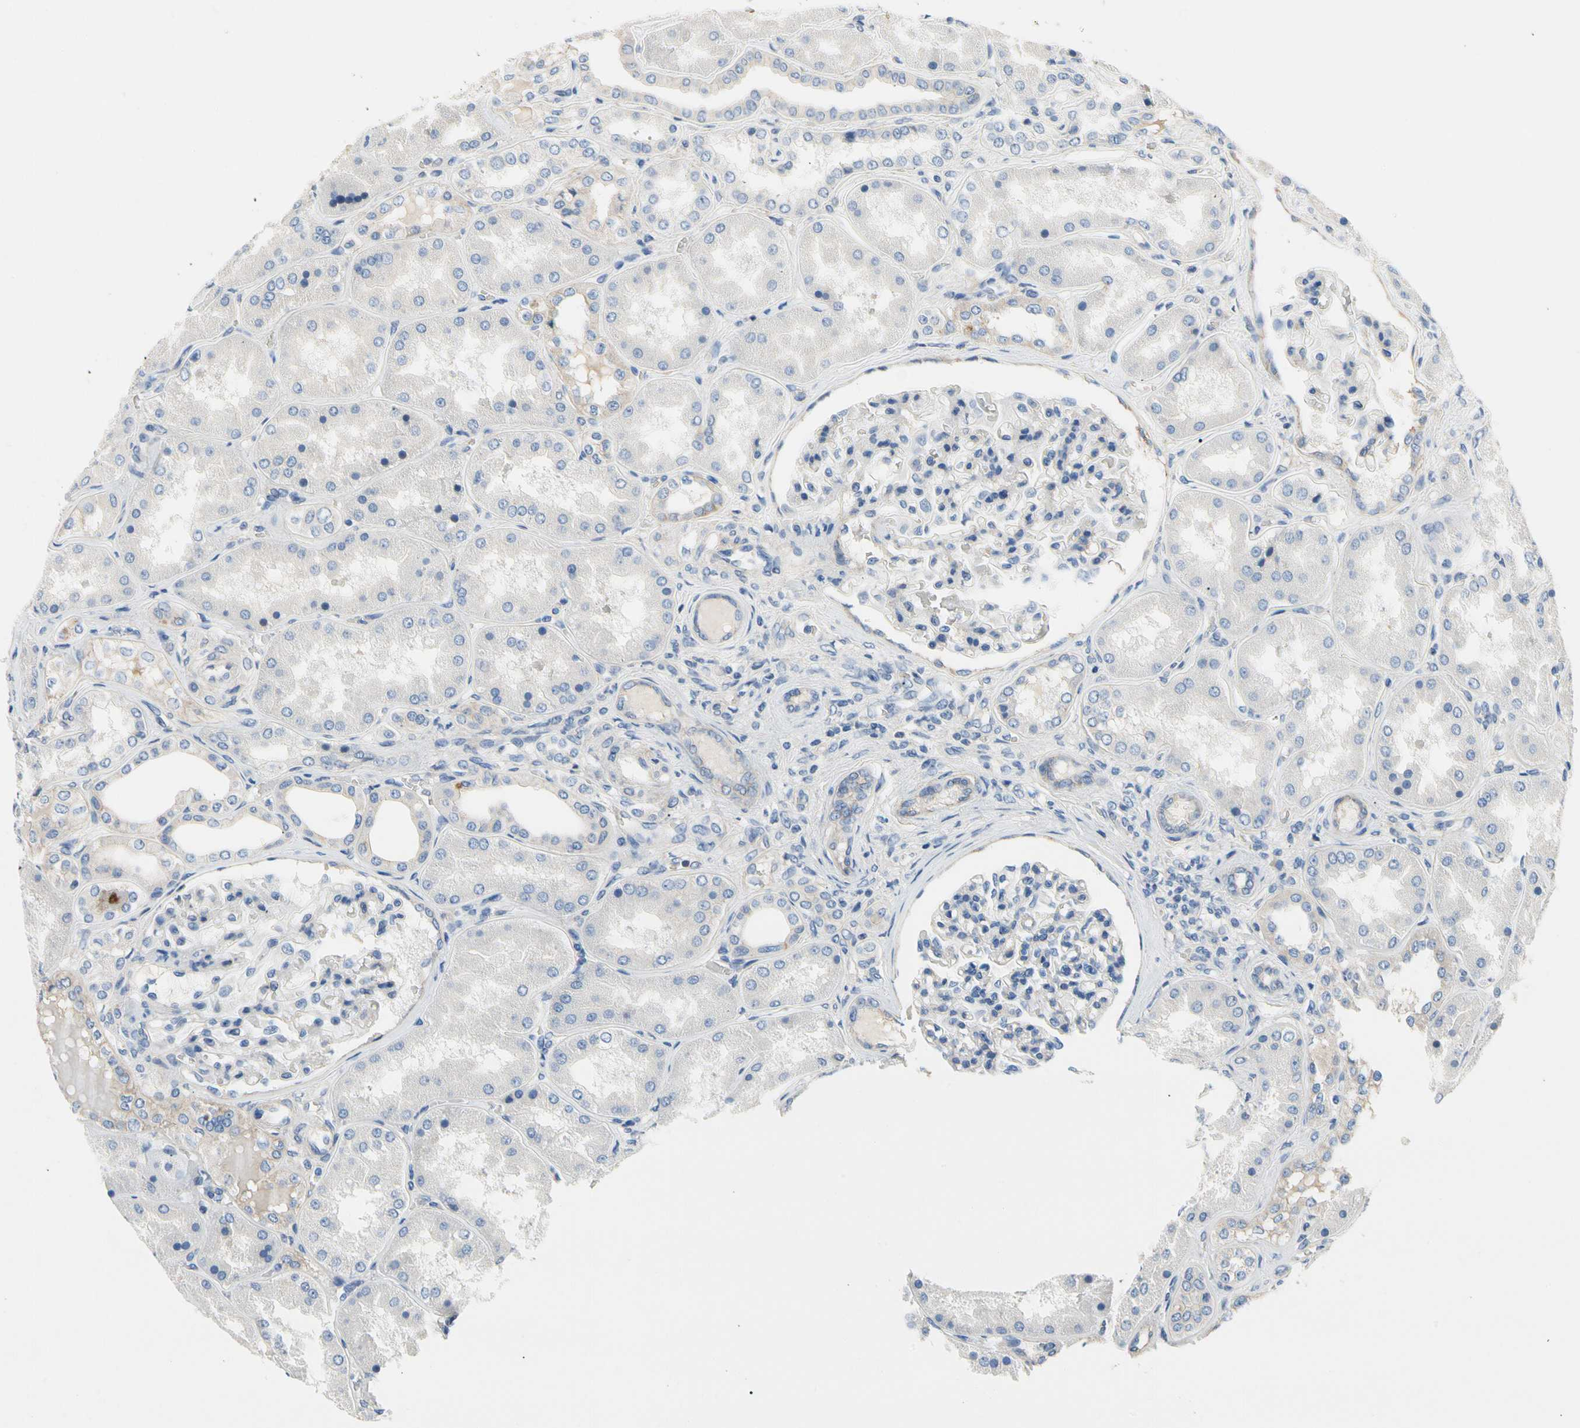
{"staining": {"intensity": "negative", "quantity": "none", "location": "none"}, "tissue": "kidney", "cell_type": "Cells in glomeruli", "image_type": "normal", "snomed": [{"axis": "morphology", "description": "Normal tissue, NOS"}, {"axis": "topography", "description": "Kidney"}], "caption": "An IHC histopathology image of benign kidney is shown. There is no staining in cells in glomeruli of kidney.", "gene": "CA14", "patient": {"sex": "female", "age": 56}}